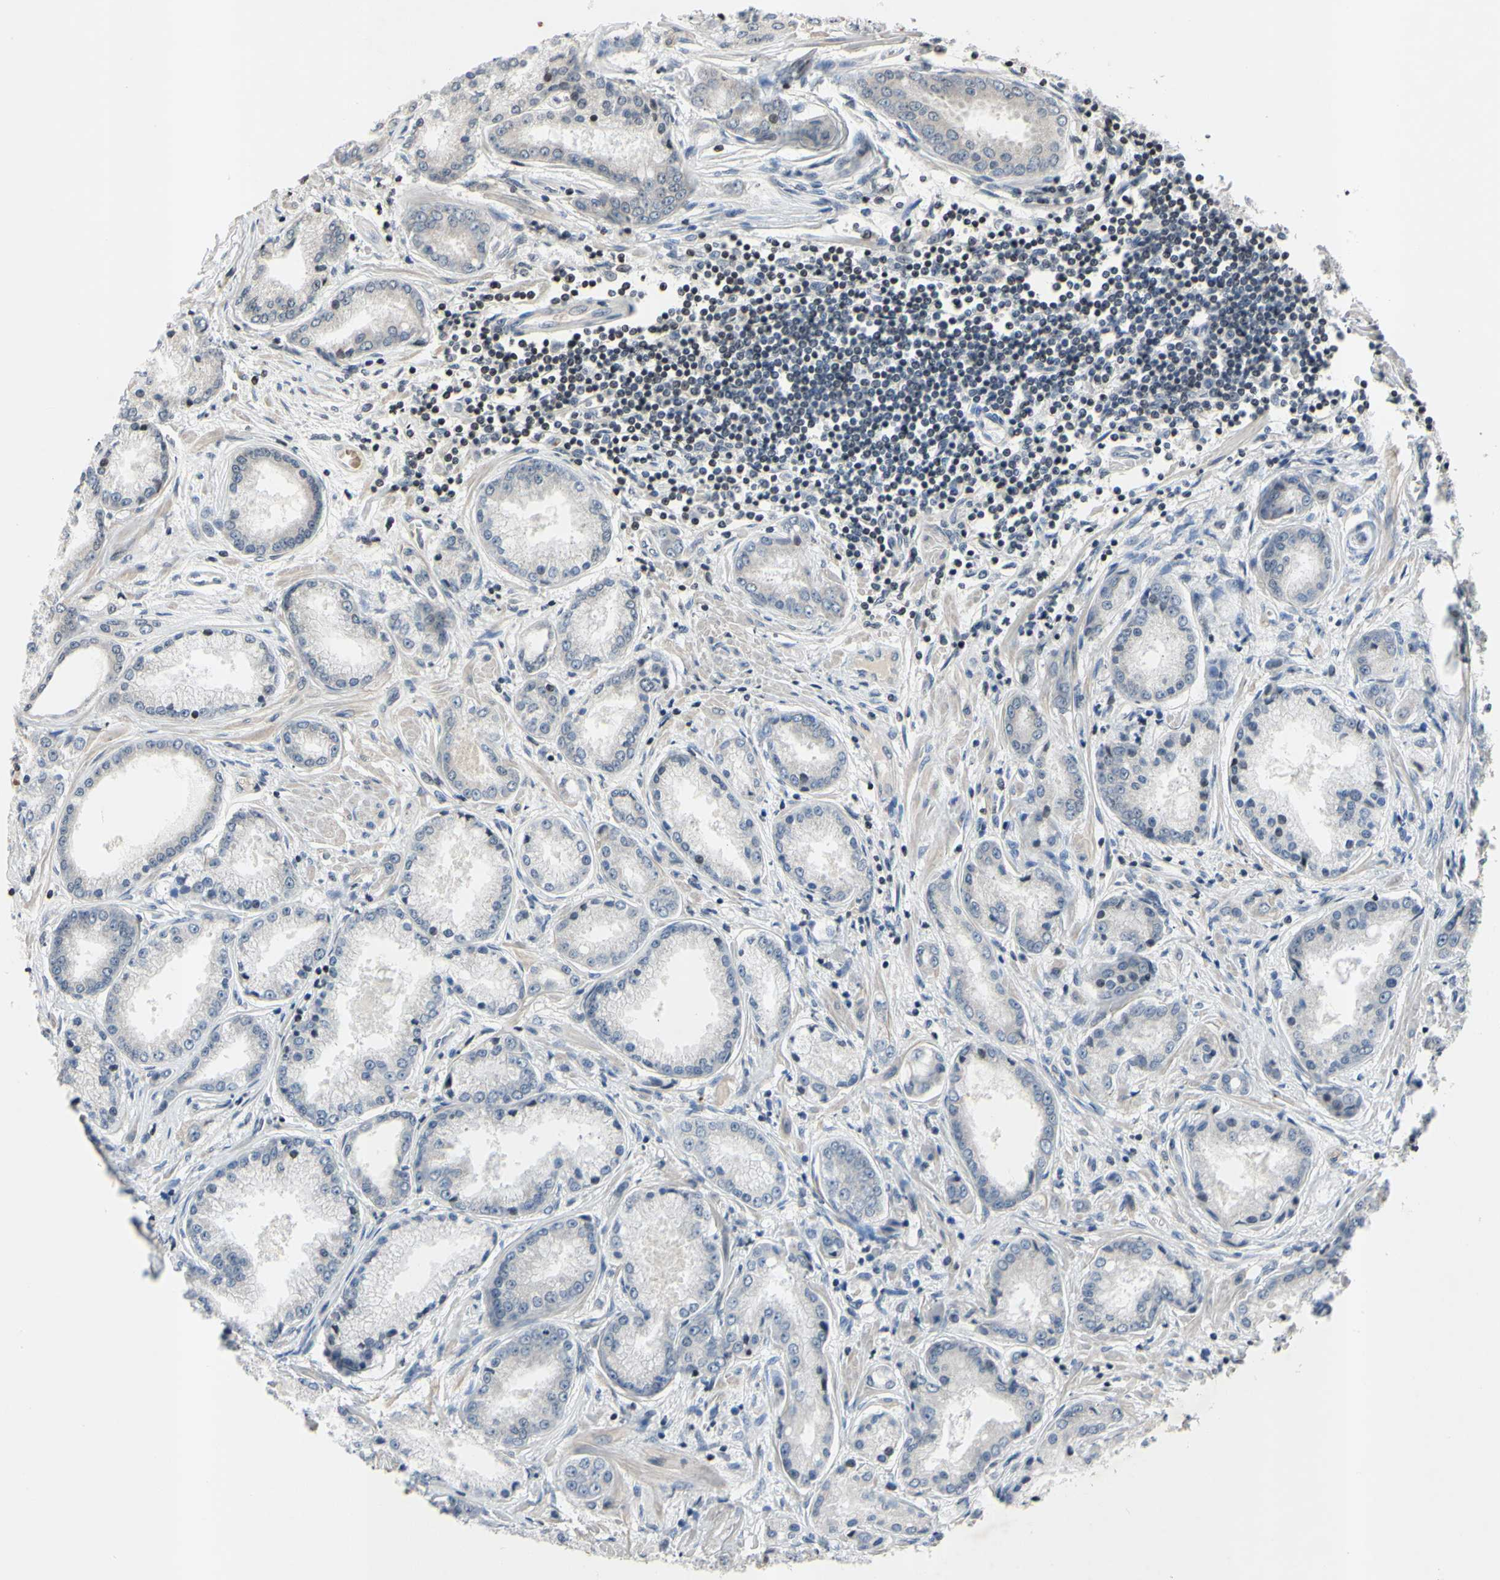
{"staining": {"intensity": "negative", "quantity": "none", "location": "none"}, "tissue": "prostate cancer", "cell_type": "Tumor cells", "image_type": "cancer", "snomed": [{"axis": "morphology", "description": "Adenocarcinoma, High grade"}, {"axis": "topography", "description": "Prostate"}], "caption": "This histopathology image is of prostate high-grade adenocarcinoma stained with immunohistochemistry (IHC) to label a protein in brown with the nuclei are counter-stained blue. There is no staining in tumor cells.", "gene": "ARG1", "patient": {"sex": "male", "age": 59}}